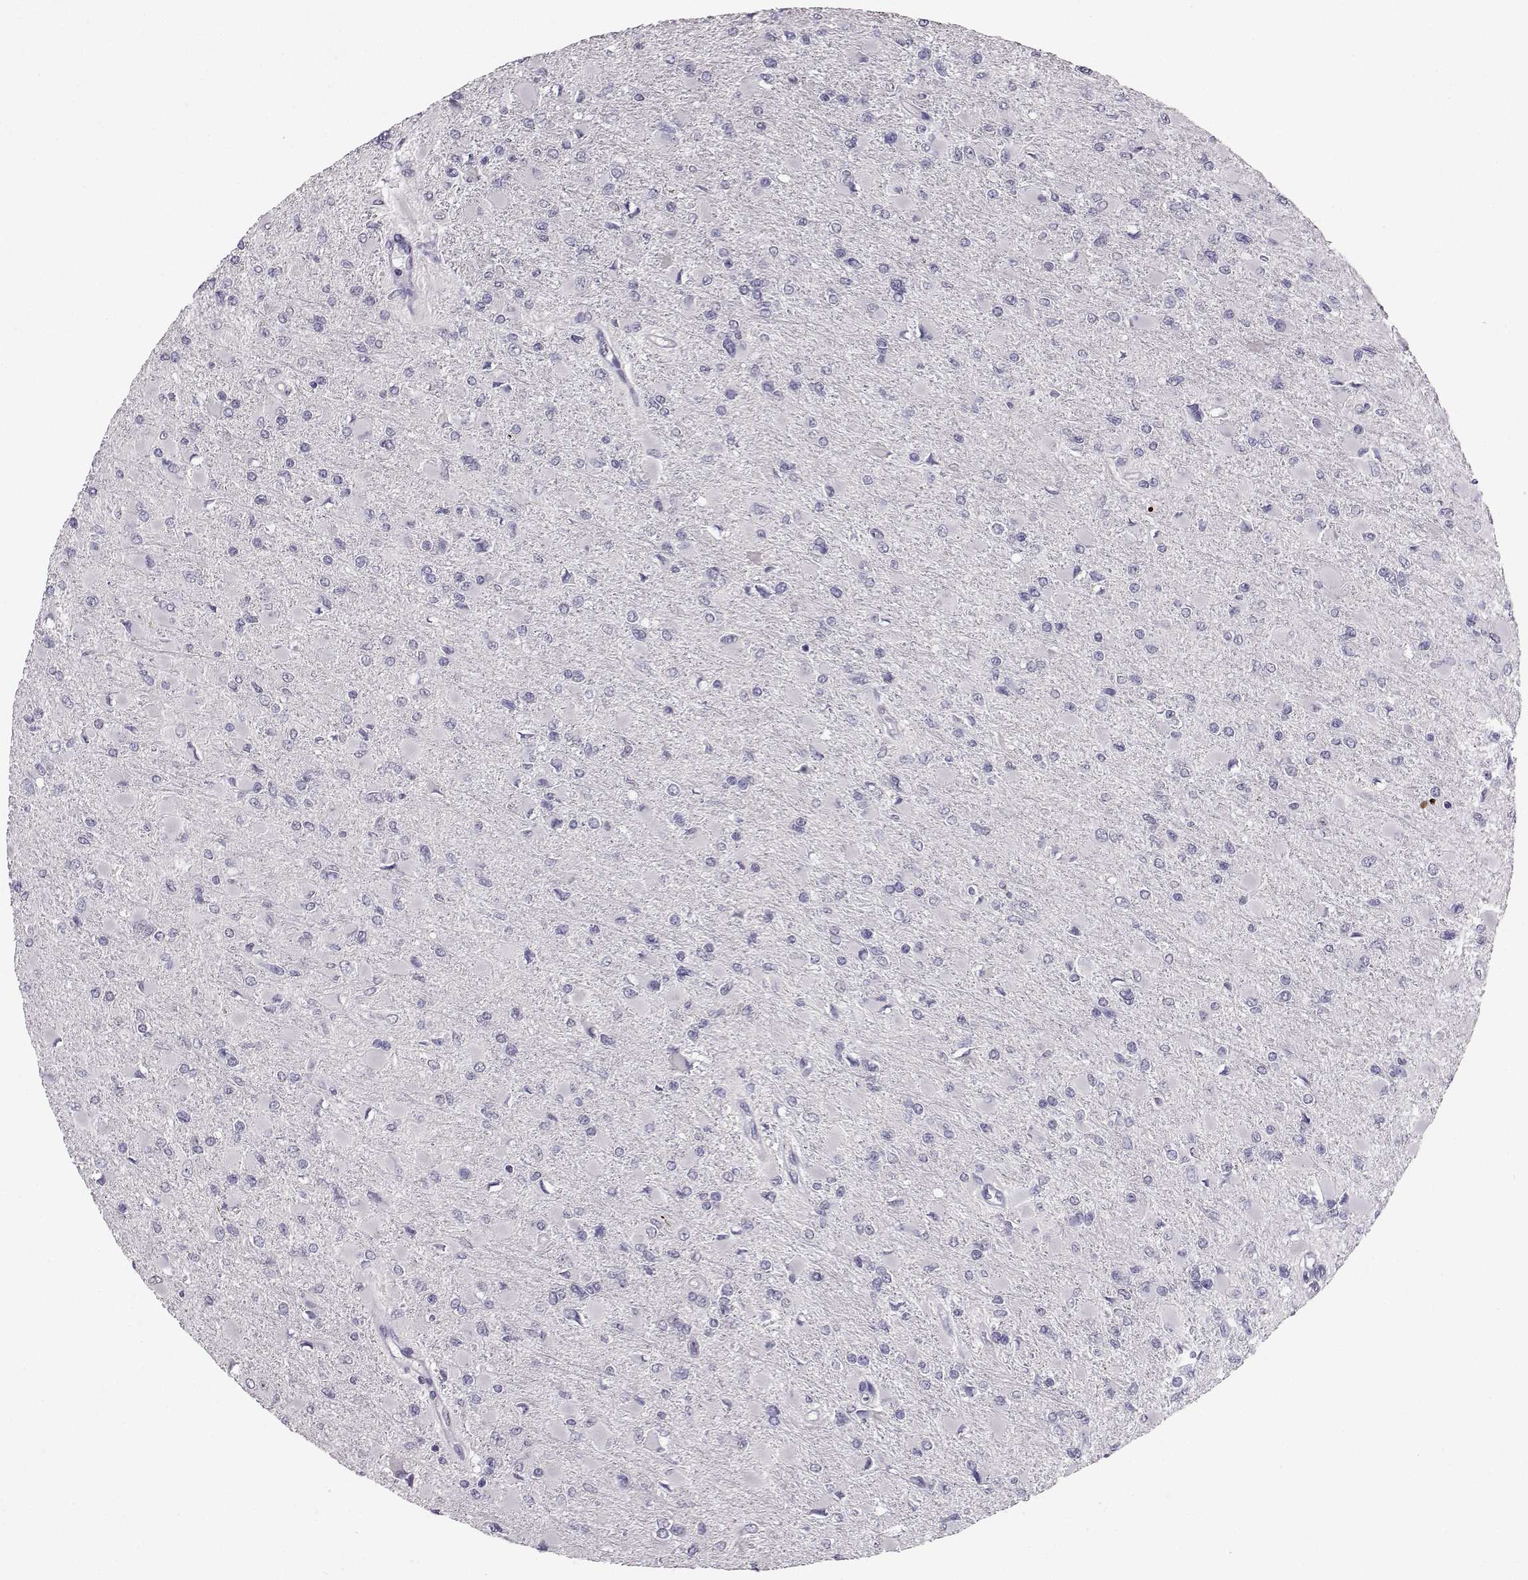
{"staining": {"intensity": "negative", "quantity": "none", "location": "none"}, "tissue": "glioma", "cell_type": "Tumor cells", "image_type": "cancer", "snomed": [{"axis": "morphology", "description": "Glioma, malignant, High grade"}, {"axis": "topography", "description": "Cerebral cortex"}], "caption": "High magnification brightfield microscopy of malignant glioma (high-grade) stained with DAB (brown) and counterstained with hematoxylin (blue): tumor cells show no significant expression.", "gene": "CARTPT", "patient": {"sex": "female", "age": 36}}